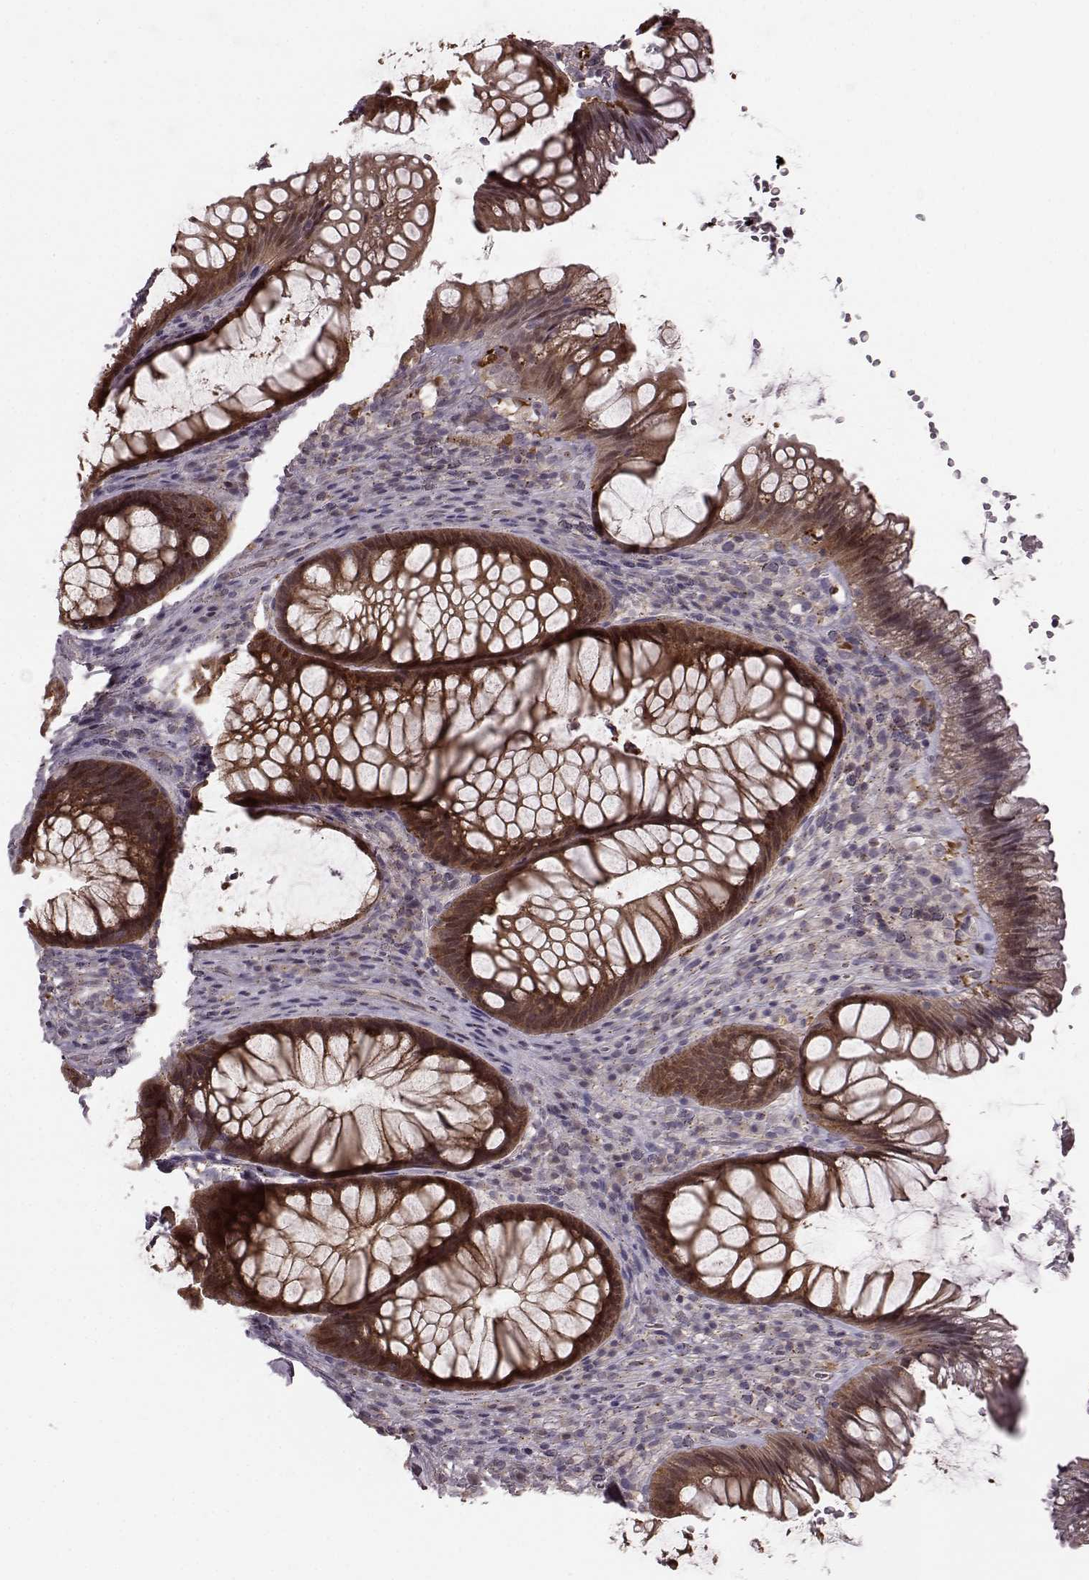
{"staining": {"intensity": "moderate", "quantity": "25%-75%", "location": "cytoplasmic/membranous"}, "tissue": "rectum", "cell_type": "Glandular cells", "image_type": "normal", "snomed": [{"axis": "morphology", "description": "Normal tissue, NOS"}, {"axis": "topography", "description": "Smooth muscle"}, {"axis": "topography", "description": "Rectum"}], "caption": "Brown immunohistochemical staining in benign rectum shows moderate cytoplasmic/membranous expression in approximately 25%-75% of glandular cells.", "gene": "GSS", "patient": {"sex": "male", "age": 53}}